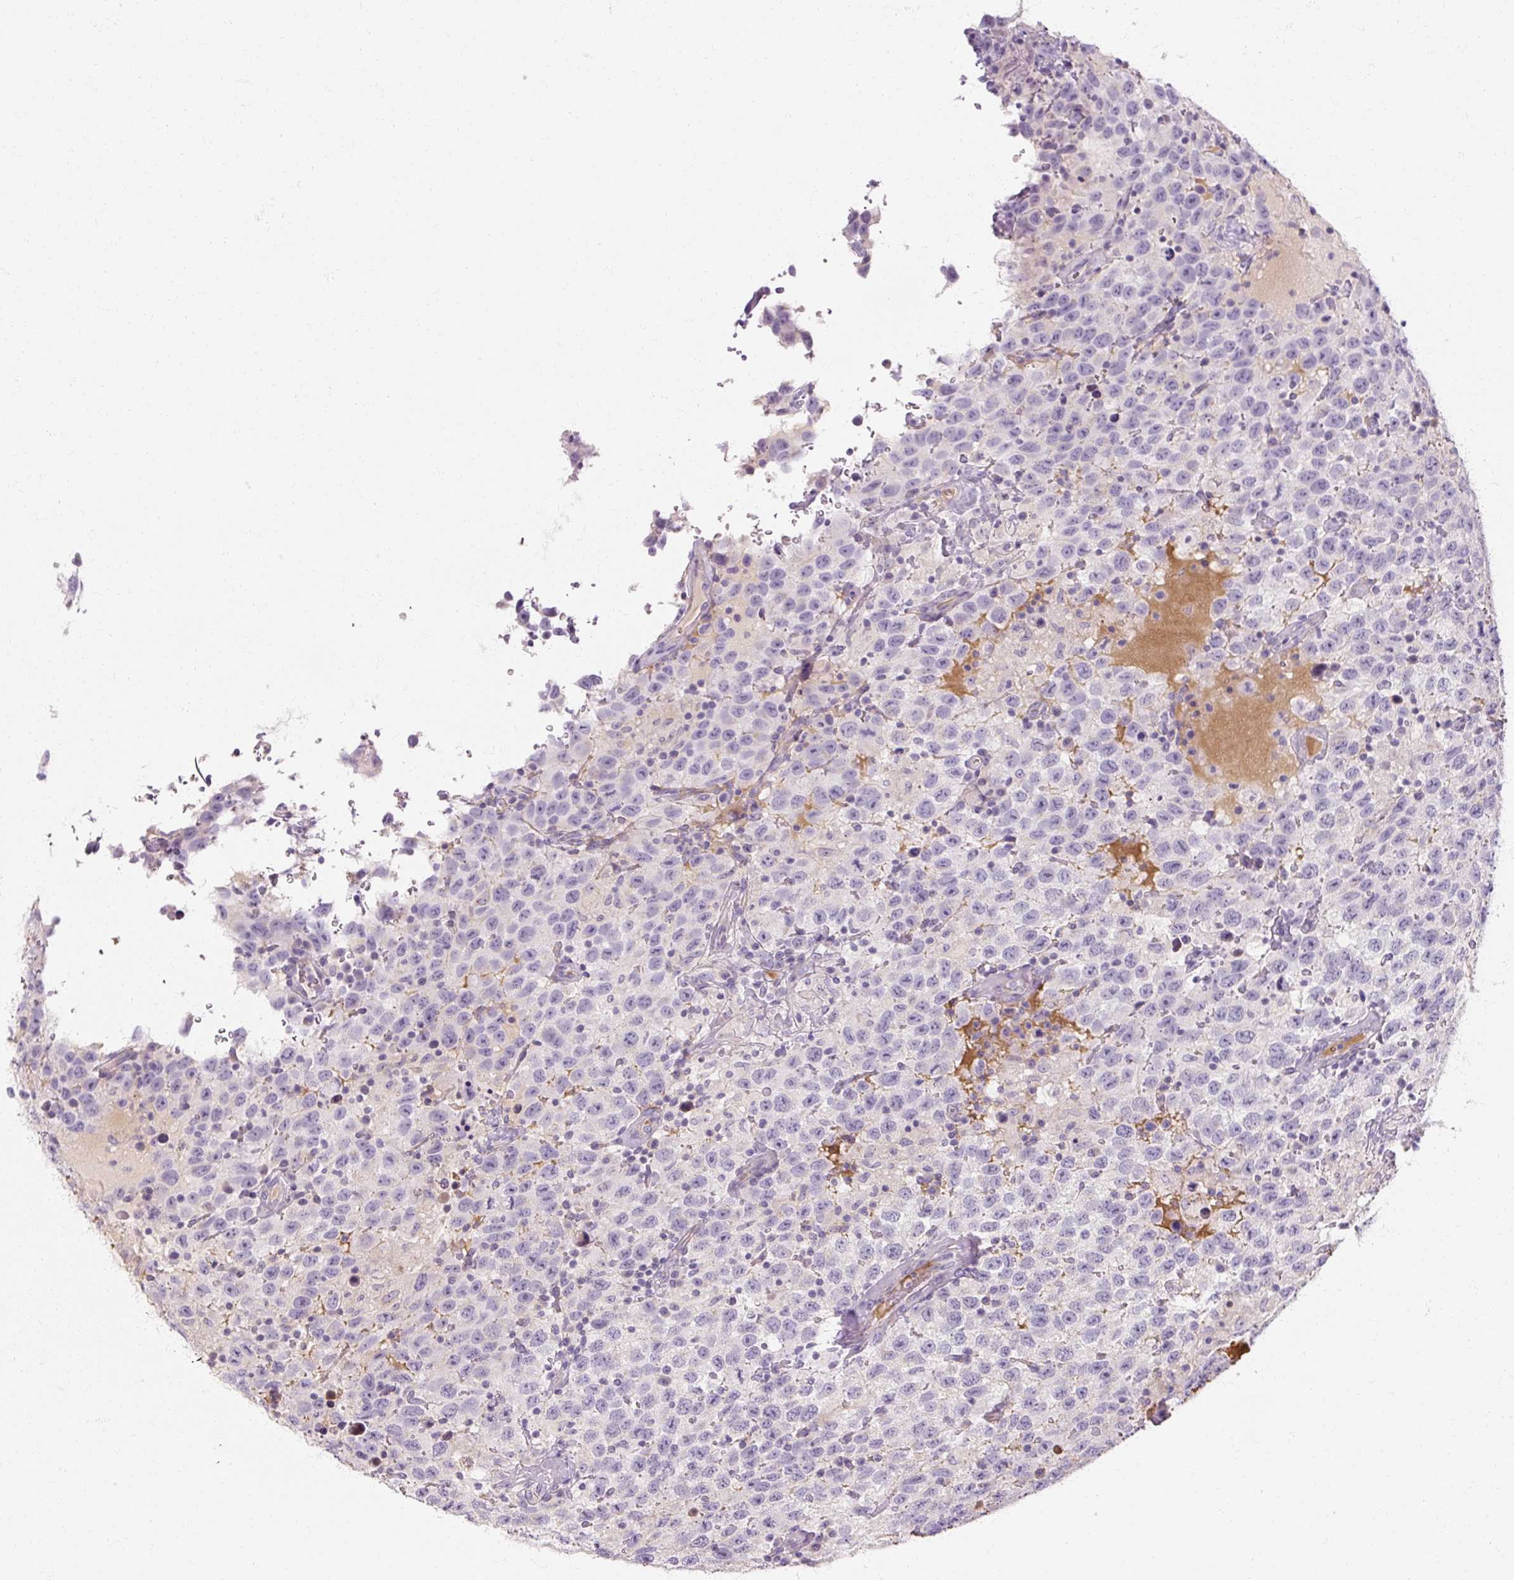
{"staining": {"intensity": "negative", "quantity": "none", "location": "none"}, "tissue": "testis cancer", "cell_type": "Tumor cells", "image_type": "cancer", "snomed": [{"axis": "morphology", "description": "Seminoma, NOS"}, {"axis": "topography", "description": "Testis"}], "caption": "An immunohistochemistry photomicrograph of testis cancer (seminoma) is shown. There is no staining in tumor cells of testis cancer (seminoma).", "gene": "NFE2L3", "patient": {"sex": "male", "age": 41}}